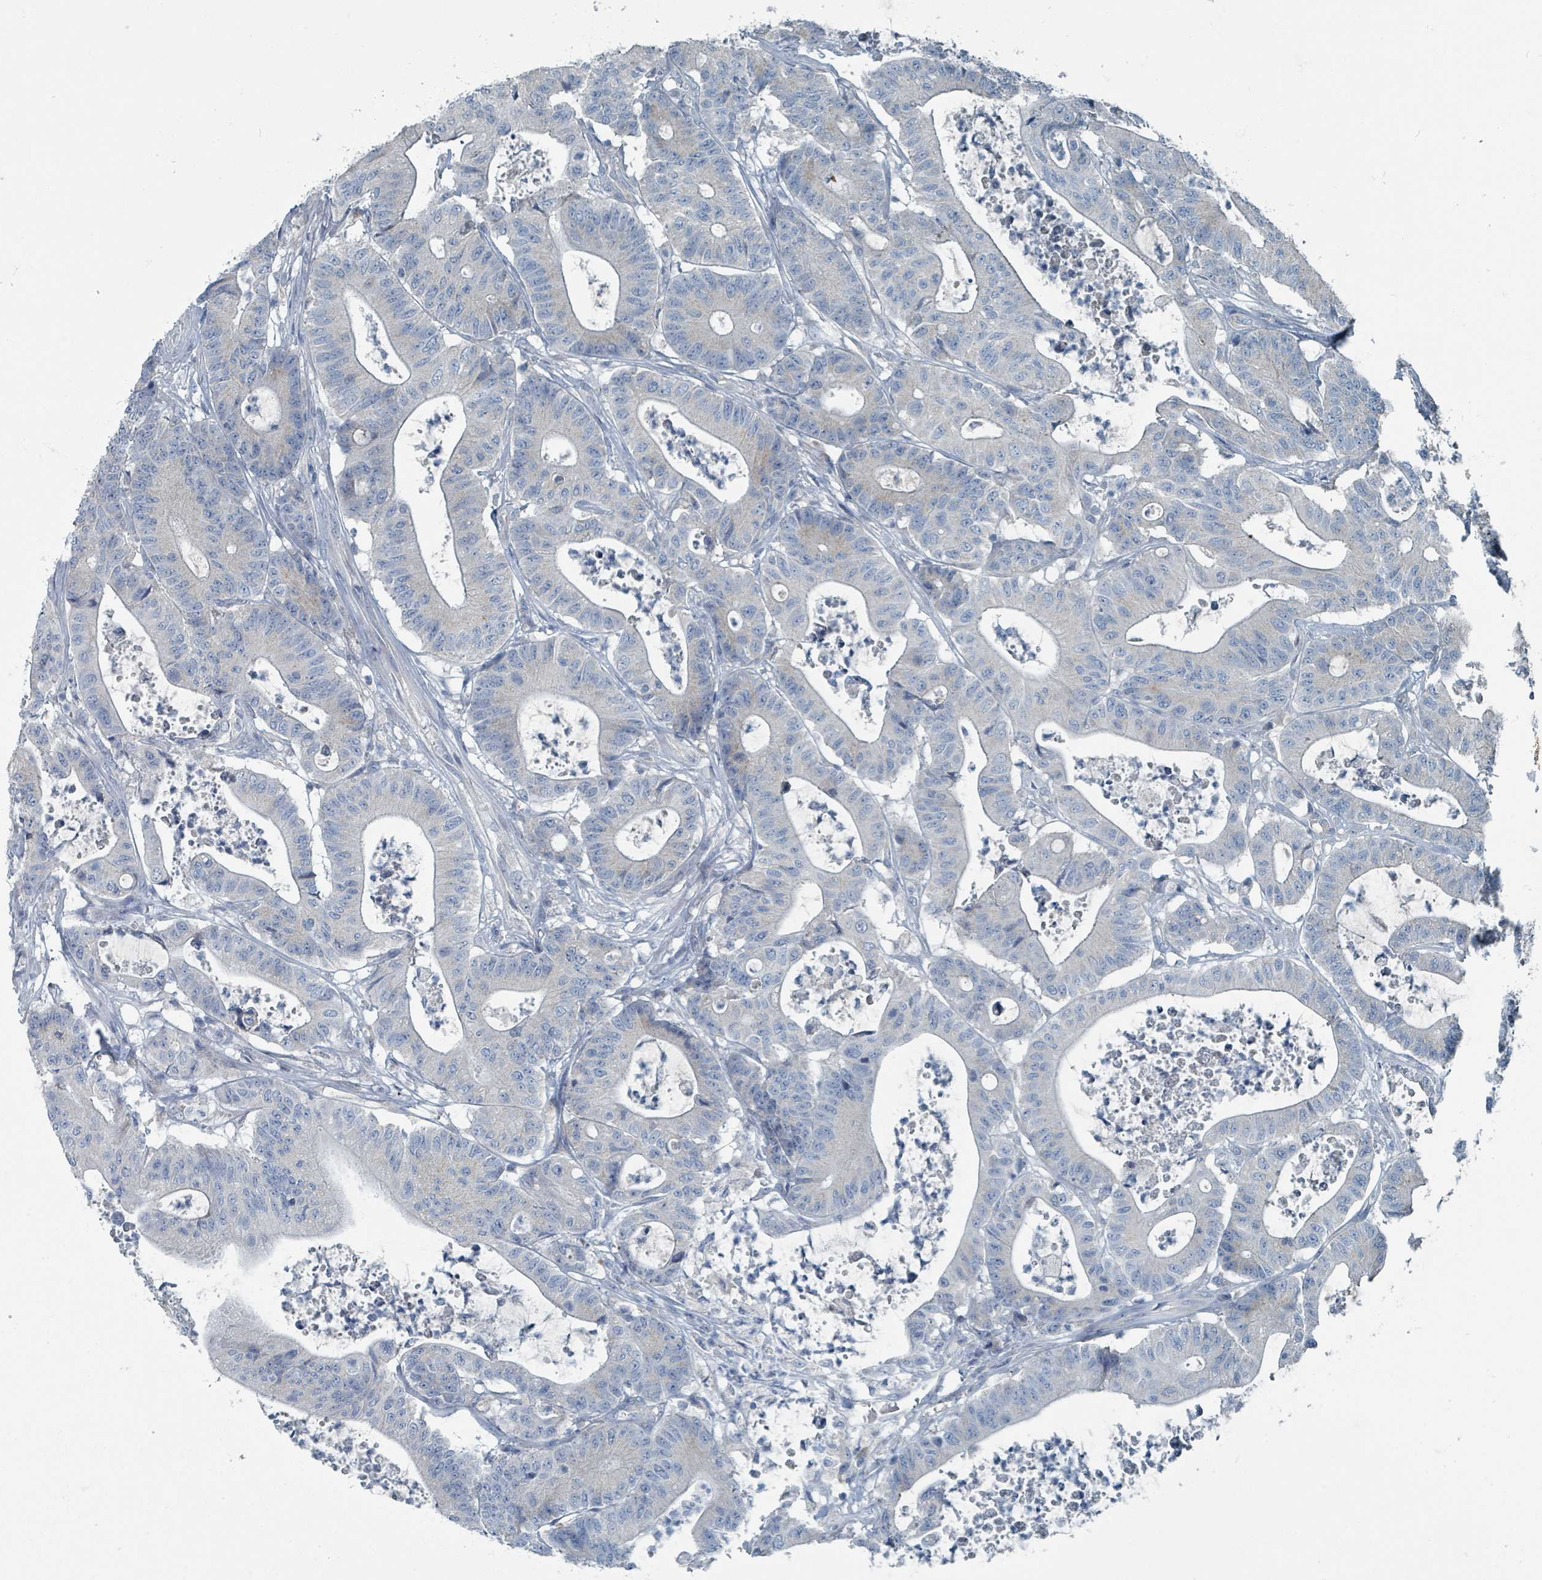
{"staining": {"intensity": "negative", "quantity": "none", "location": "none"}, "tissue": "colorectal cancer", "cell_type": "Tumor cells", "image_type": "cancer", "snomed": [{"axis": "morphology", "description": "Adenocarcinoma, NOS"}, {"axis": "topography", "description": "Colon"}], "caption": "A micrograph of colorectal cancer (adenocarcinoma) stained for a protein exhibits no brown staining in tumor cells.", "gene": "RASA4", "patient": {"sex": "female", "age": 84}}